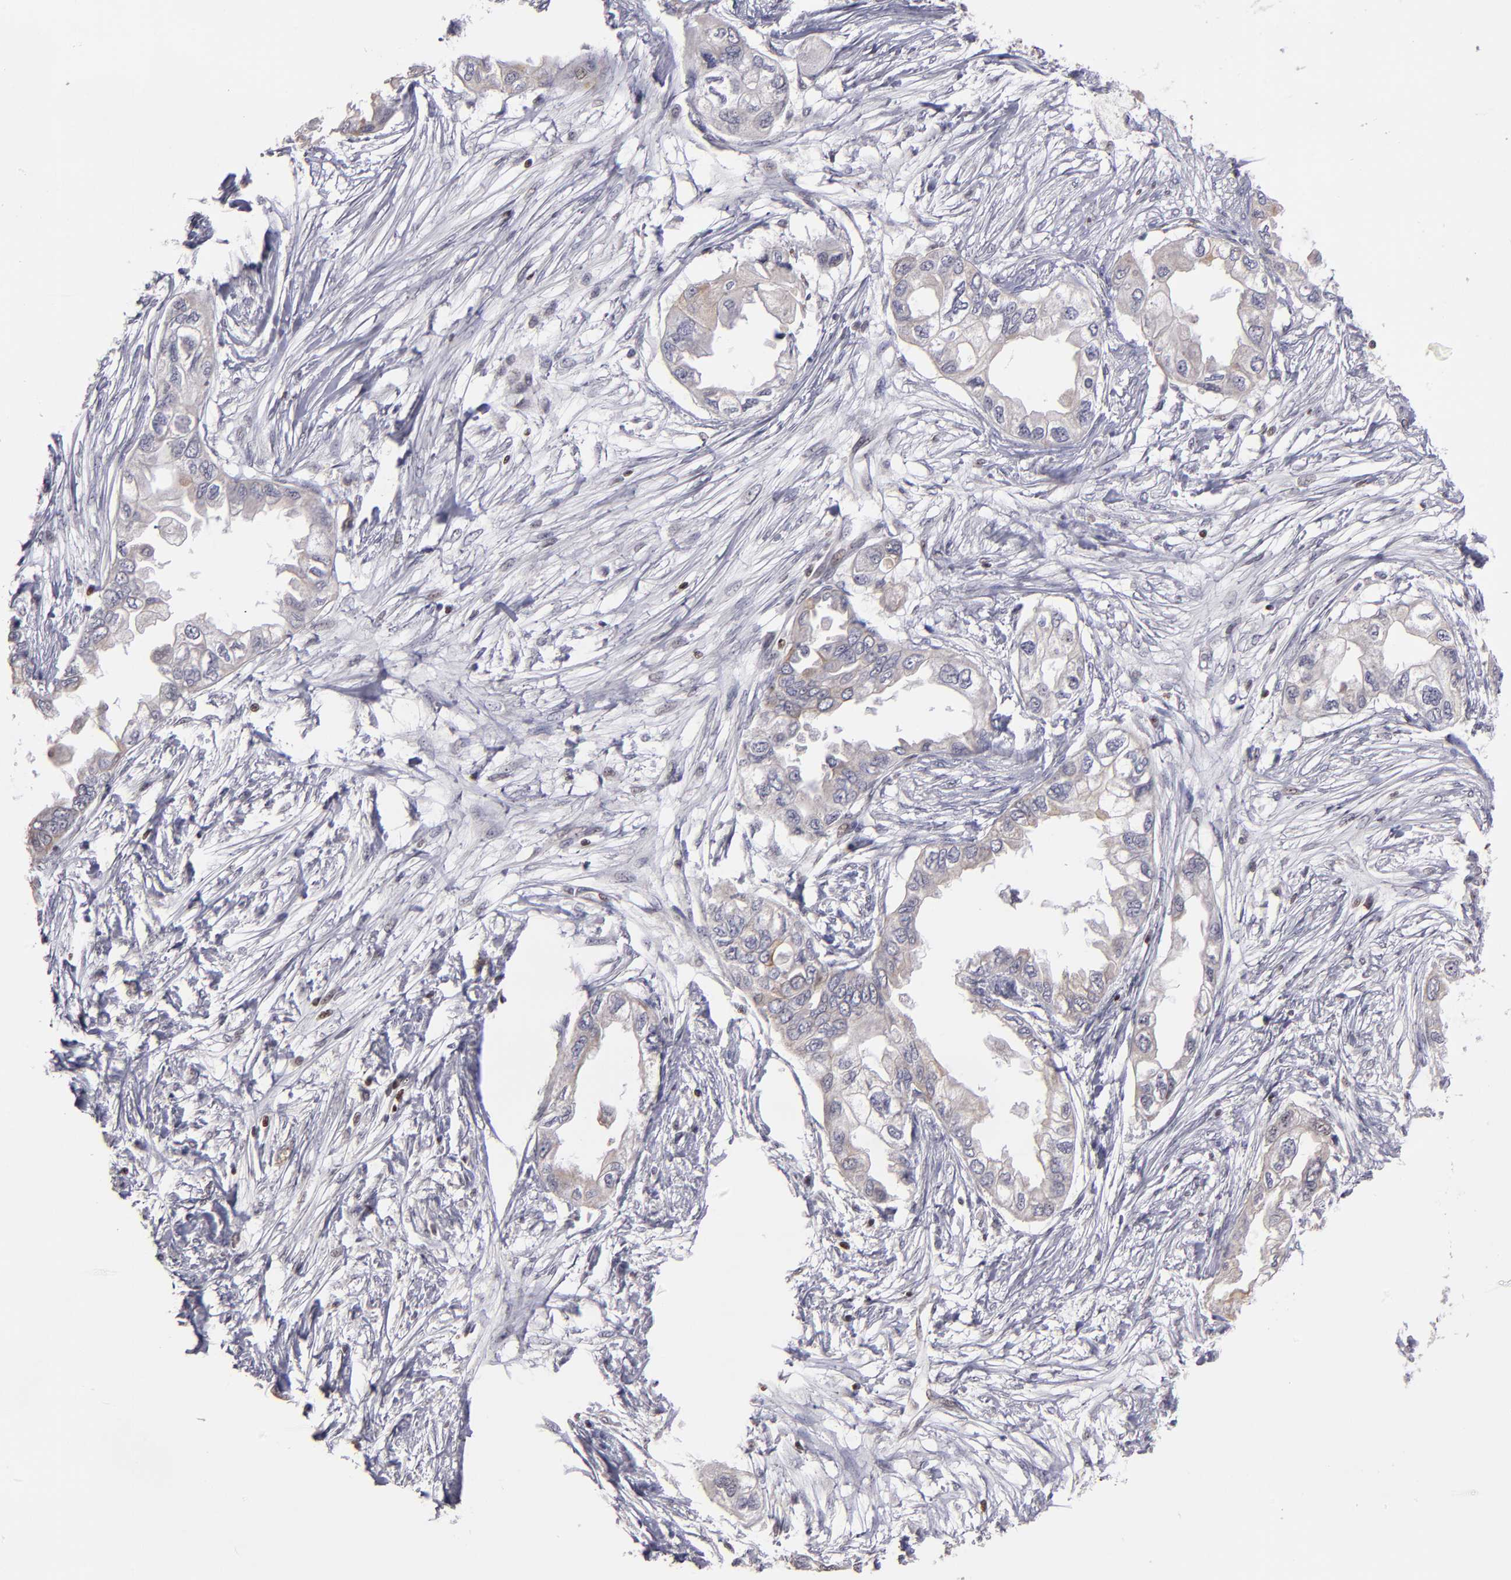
{"staining": {"intensity": "weak", "quantity": ">75%", "location": "cytoplasmic/membranous"}, "tissue": "endometrial cancer", "cell_type": "Tumor cells", "image_type": "cancer", "snomed": [{"axis": "morphology", "description": "Adenocarcinoma, NOS"}, {"axis": "topography", "description": "Endometrium"}], "caption": "A brown stain labels weak cytoplasmic/membranous staining of a protein in endometrial cancer tumor cells.", "gene": "DDX24", "patient": {"sex": "female", "age": 67}}